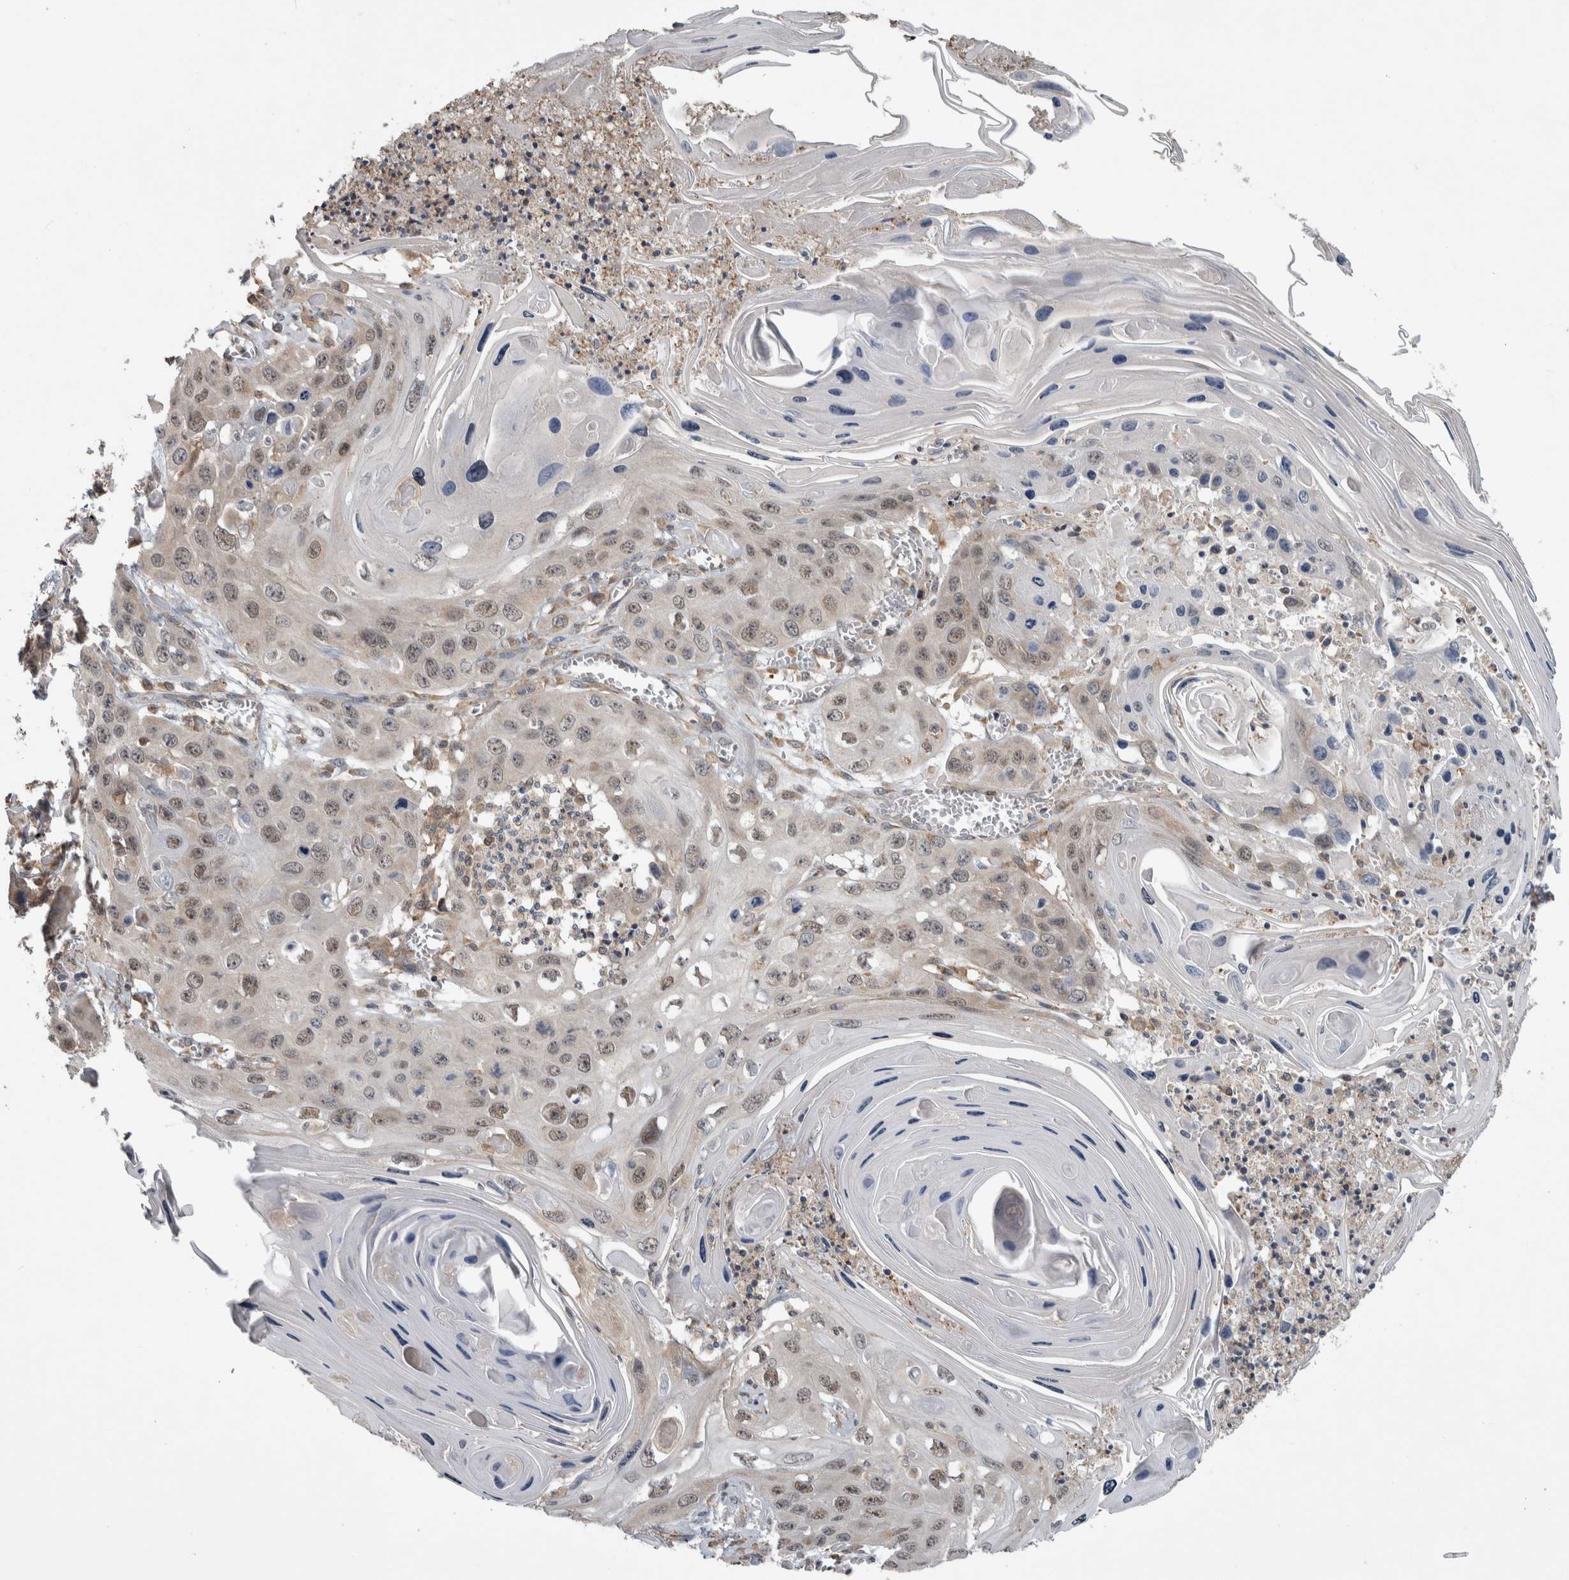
{"staining": {"intensity": "weak", "quantity": ">75%", "location": "nuclear"}, "tissue": "skin cancer", "cell_type": "Tumor cells", "image_type": "cancer", "snomed": [{"axis": "morphology", "description": "Squamous cell carcinoma, NOS"}, {"axis": "topography", "description": "Skin"}], "caption": "This is an image of immunohistochemistry staining of skin squamous cell carcinoma, which shows weak expression in the nuclear of tumor cells.", "gene": "PRDM4", "patient": {"sex": "male", "age": 55}}